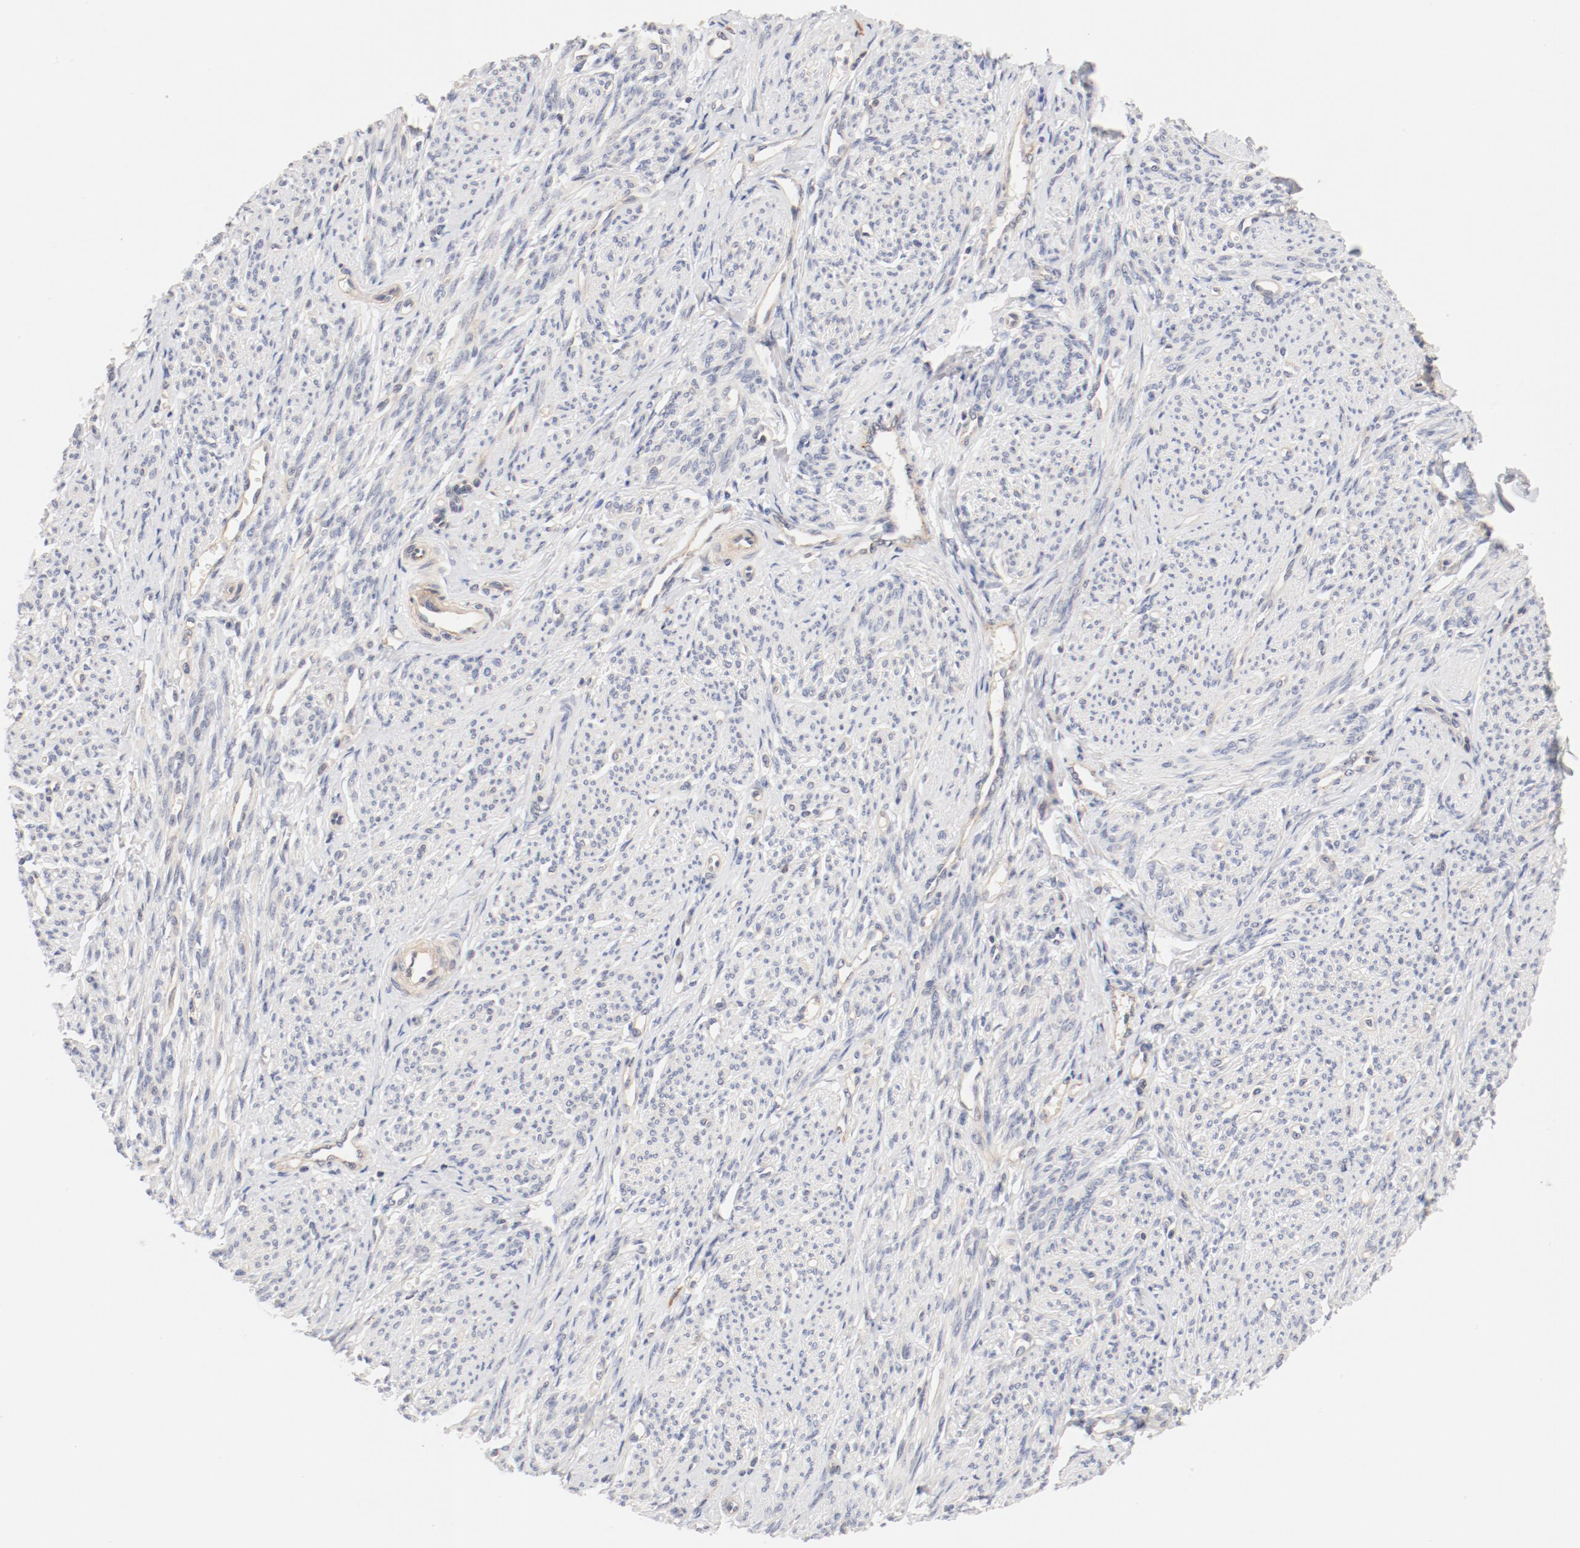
{"staining": {"intensity": "weak", "quantity": "25%-75%", "location": "cytoplasmic/membranous"}, "tissue": "smooth muscle", "cell_type": "Smooth muscle cells", "image_type": "normal", "snomed": [{"axis": "morphology", "description": "Normal tissue, NOS"}, {"axis": "topography", "description": "Smooth muscle"}], "caption": "Protein staining of unremarkable smooth muscle reveals weak cytoplasmic/membranous staining in approximately 25%-75% of smooth muscle cells.", "gene": "ZNF267", "patient": {"sex": "female", "age": 65}}